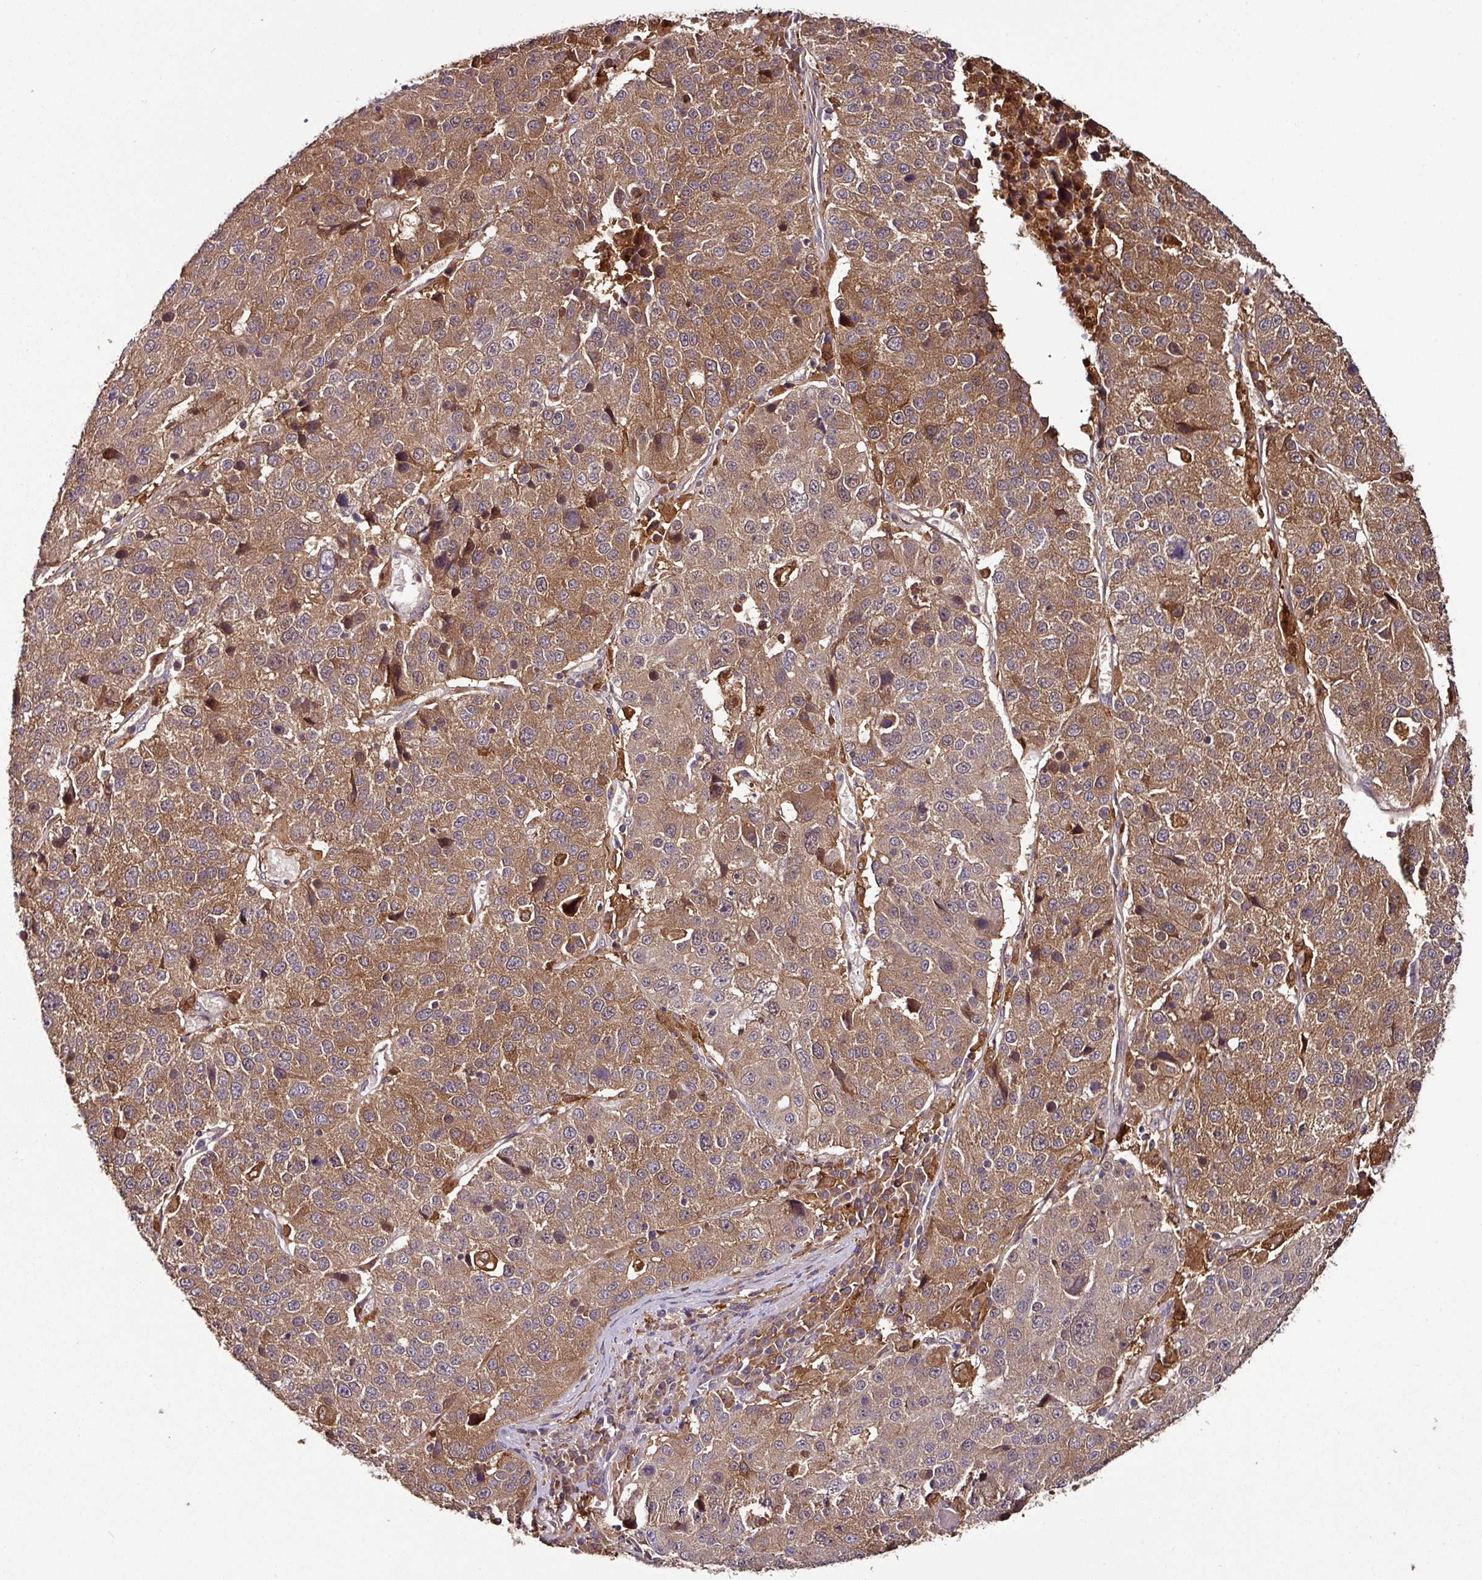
{"staining": {"intensity": "moderate", "quantity": "25%-75%", "location": "cytoplasmic/membranous"}, "tissue": "stomach cancer", "cell_type": "Tumor cells", "image_type": "cancer", "snomed": [{"axis": "morphology", "description": "Adenocarcinoma, NOS"}, {"axis": "topography", "description": "Stomach"}], "caption": "Immunohistochemistry (IHC) photomicrograph of neoplastic tissue: human stomach cancer (adenocarcinoma) stained using IHC demonstrates medium levels of moderate protein expression localized specifically in the cytoplasmic/membranous of tumor cells, appearing as a cytoplasmic/membranous brown color.", "gene": "GNPDA1", "patient": {"sex": "male", "age": 71}}